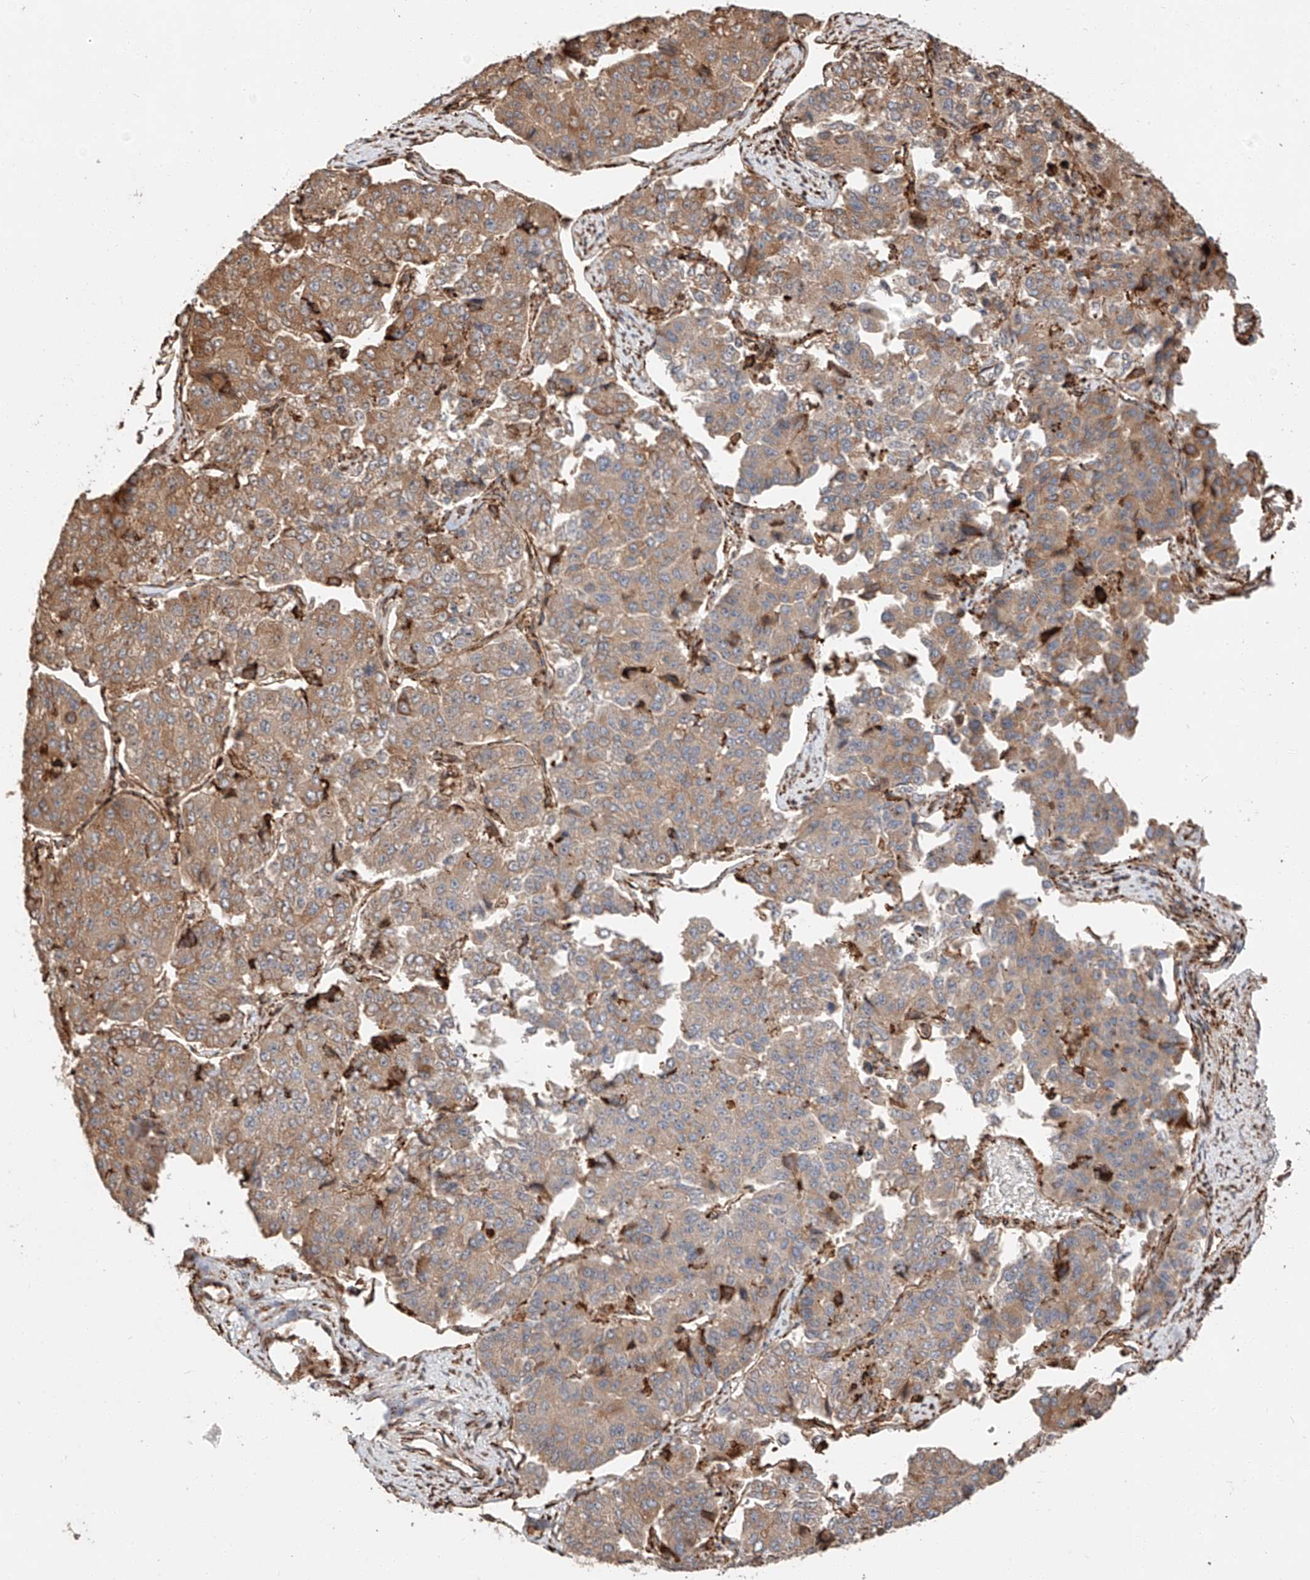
{"staining": {"intensity": "strong", "quantity": ">75%", "location": "cytoplasmic/membranous"}, "tissue": "pancreatic cancer", "cell_type": "Tumor cells", "image_type": "cancer", "snomed": [{"axis": "morphology", "description": "Adenocarcinoma, NOS"}, {"axis": "topography", "description": "Pancreas"}], "caption": "Pancreatic cancer (adenocarcinoma) stained with IHC exhibits strong cytoplasmic/membranous expression in approximately >75% of tumor cells.", "gene": "ZNF84", "patient": {"sex": "male", "age": 50}}